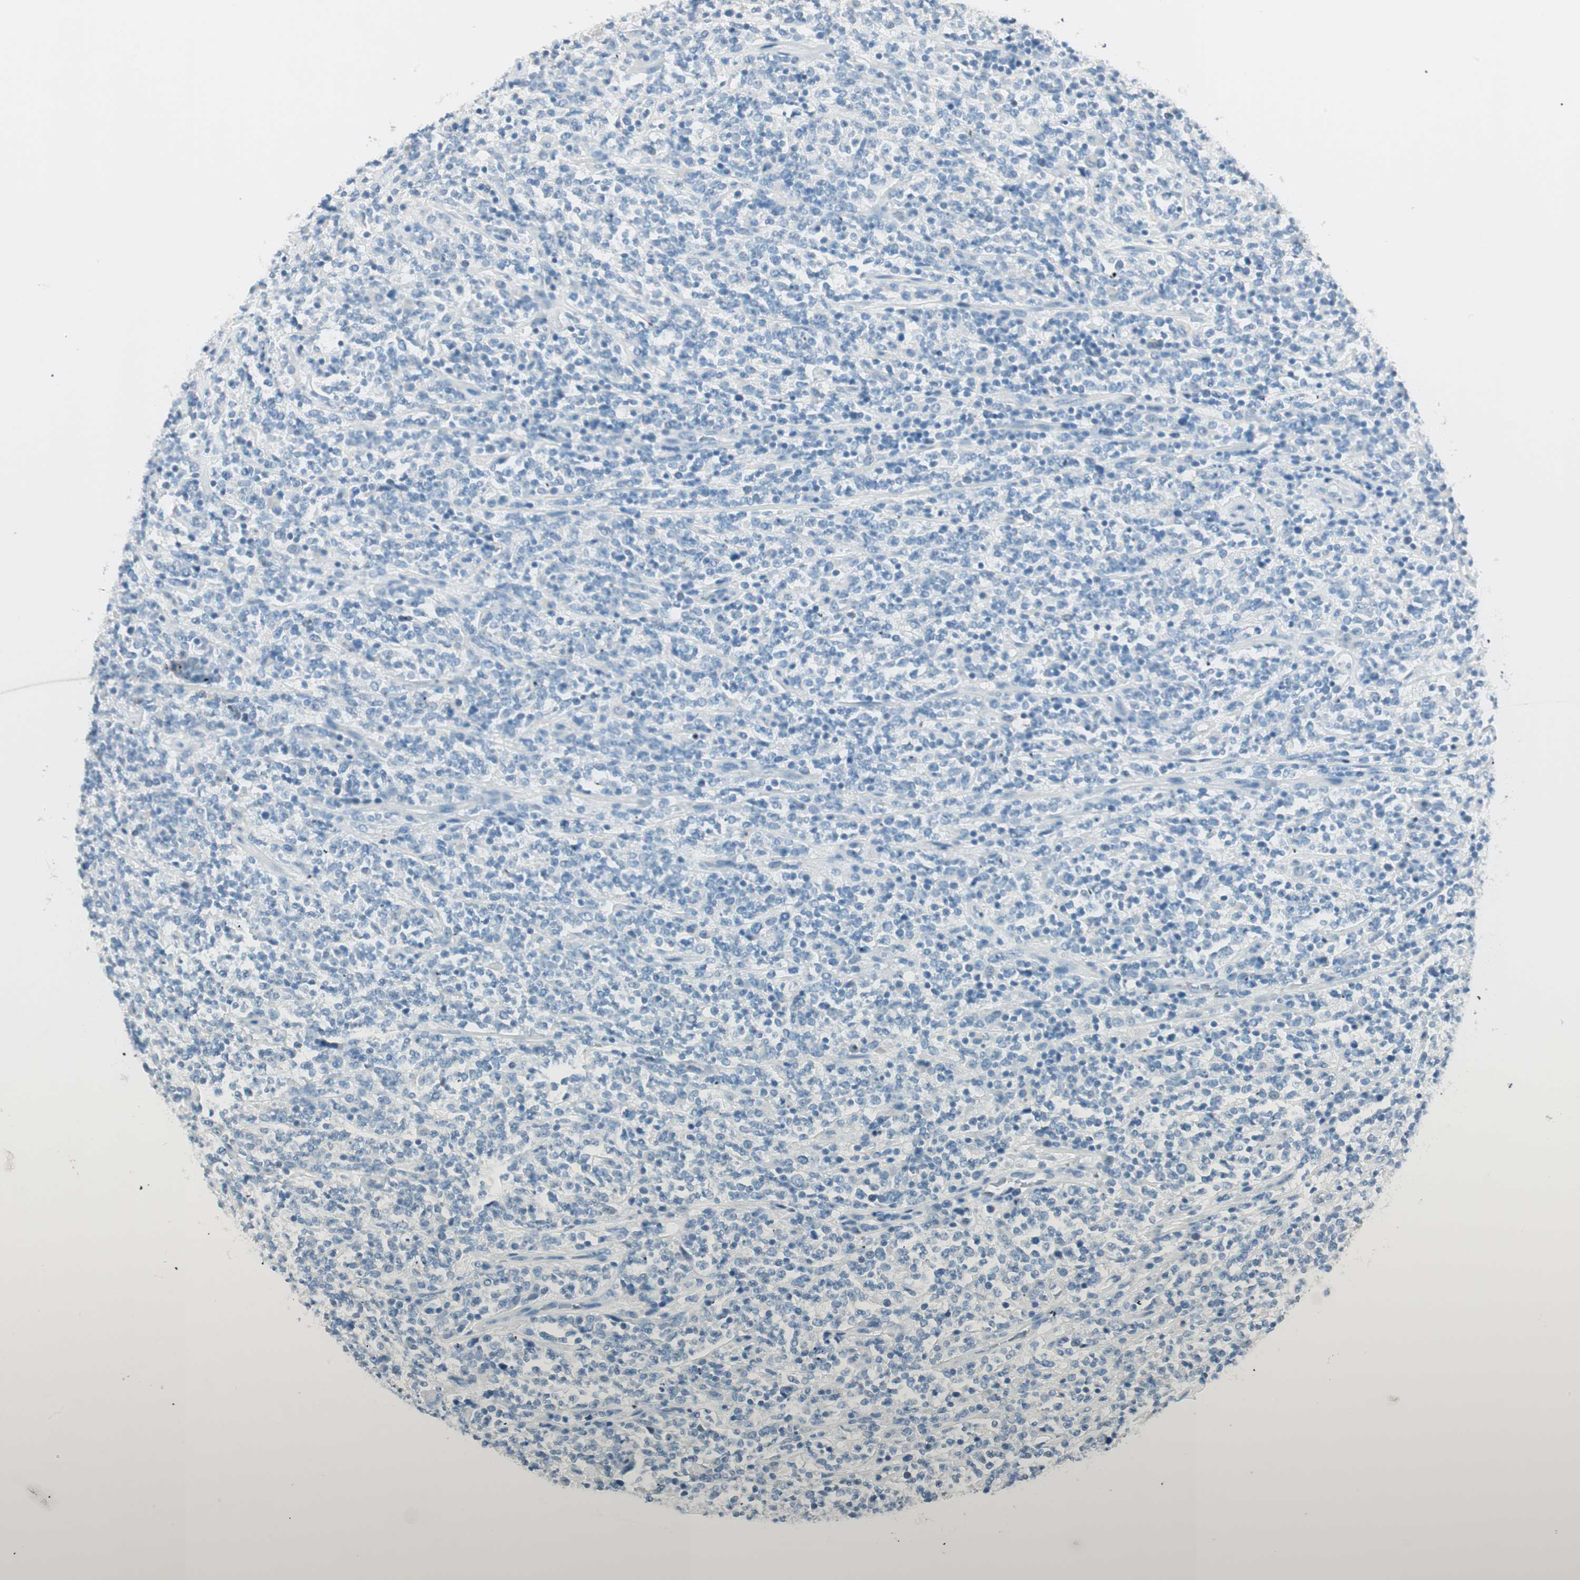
{"staining": {"intensity": "negative", "quantity": "none", "location": "none"}, "tissue": "lymphoma", "cell_type": "Tumor cells", "image_type": "cancer", "snomed": [{"axis": "morphology", "description": "Malignant lymphoma, non-Hodgkin's type, High grade"}, {"axis": "topography", "description": "Soft tissue"}], "caption": "Immunohistochemistry of lymphoma displays no expression in tumor cells.", "gene": "HPGD", "patient": {"sex": "male", "age": 18}}